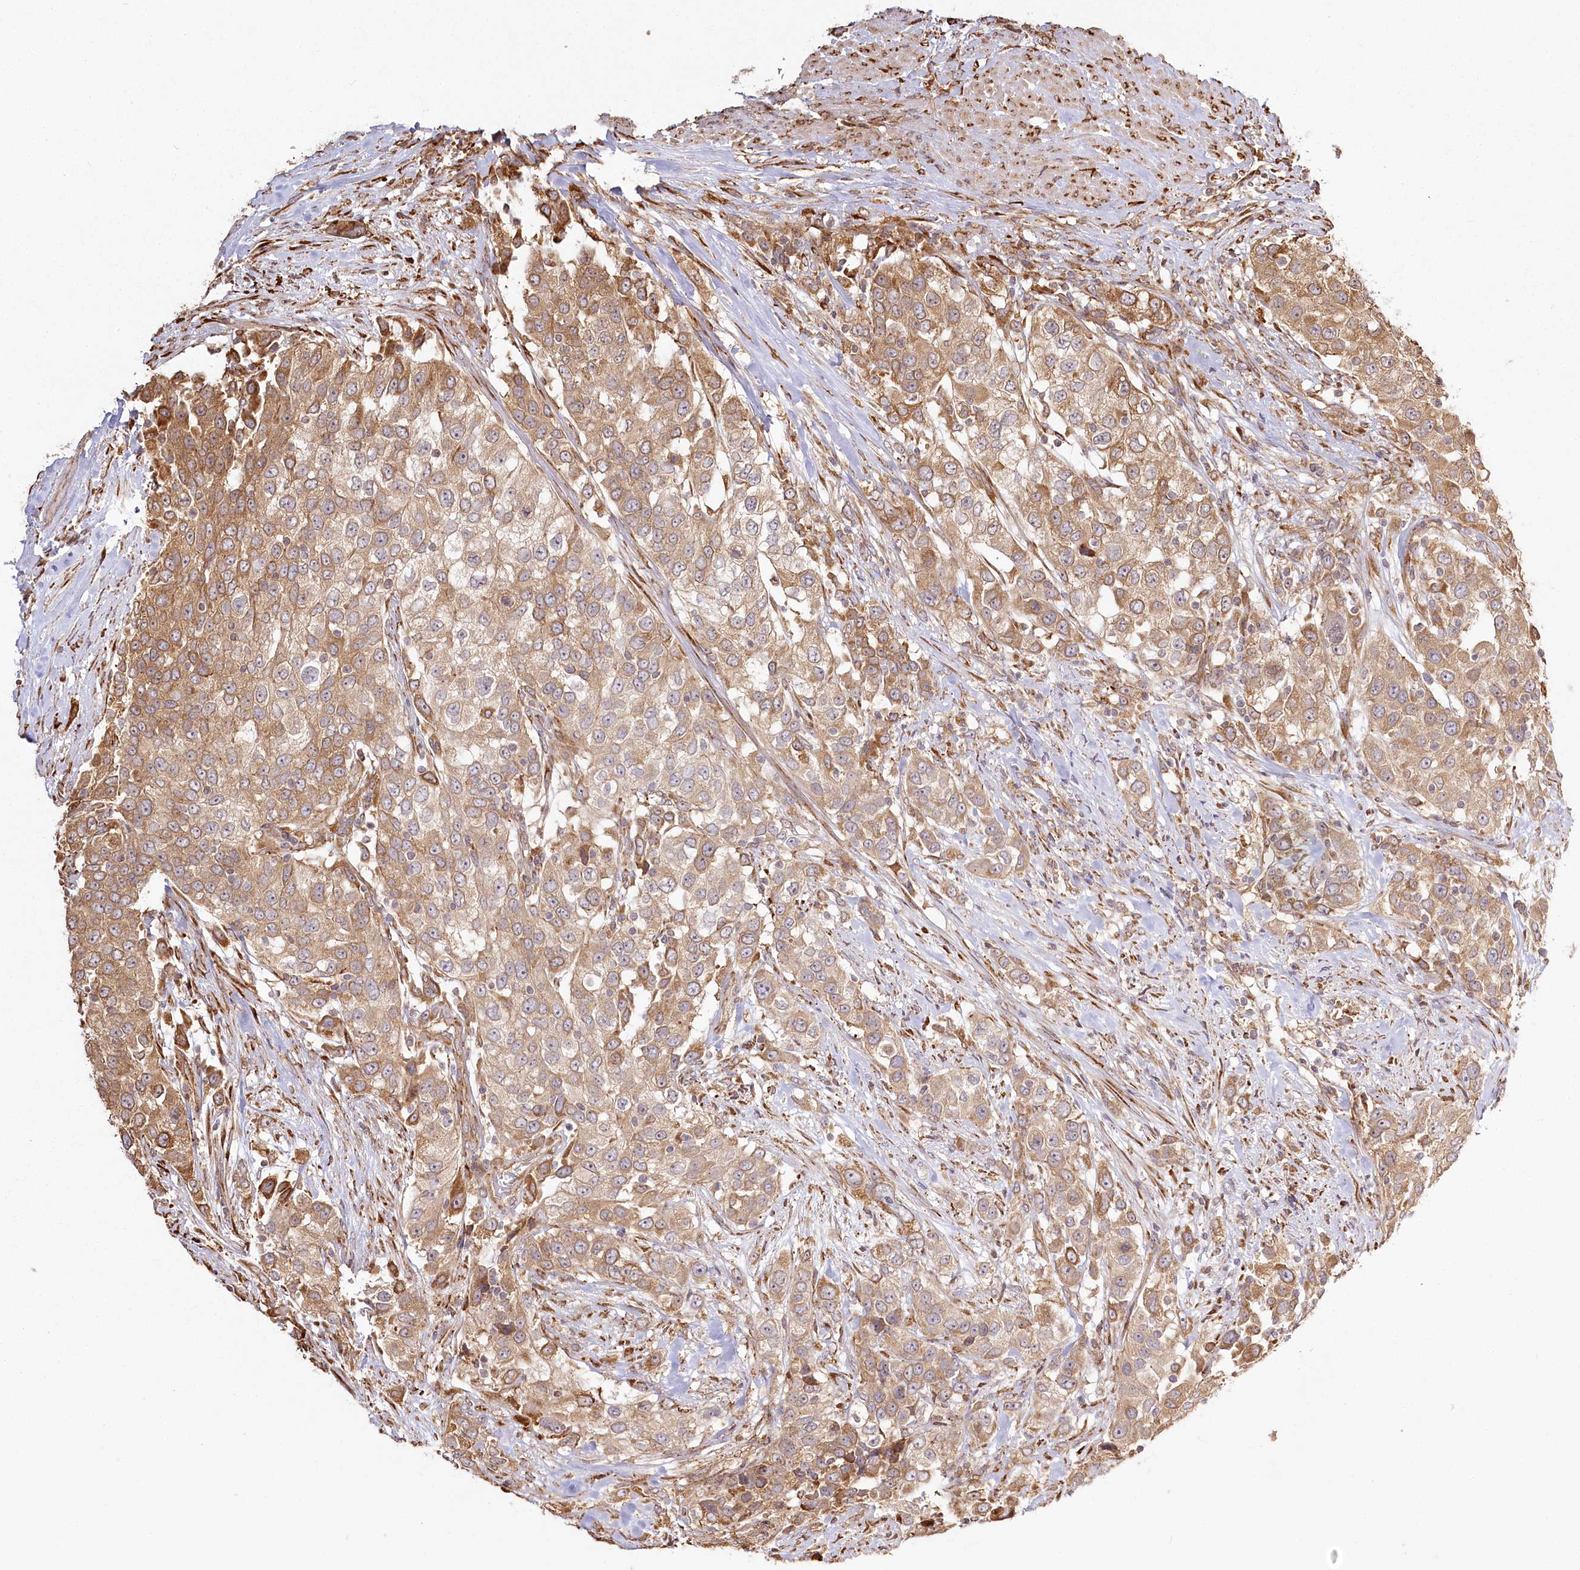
{"staining": {"intensity": "moderate", "quantity": ">75%", "location": "cytoplasmic/membranous"}, "tissue": "urothelial cancer", "cell_type": "Tumor cells", "image_type": "cancer", "snomed": [{"axis": "morphology", "description": "Urothelial carcinoma, High grade"}, {"axis": "topography", "description": "Urinary bladder"}], "caption": "Brown immunohistochemical staining in human high-grade urothelial carcinoma reveals moderate cytoplasmic/membranous expression in approximately >75% of tumor cells.", "gene": "FAM13A", "patient": {"sex": "female", "age": 80}}